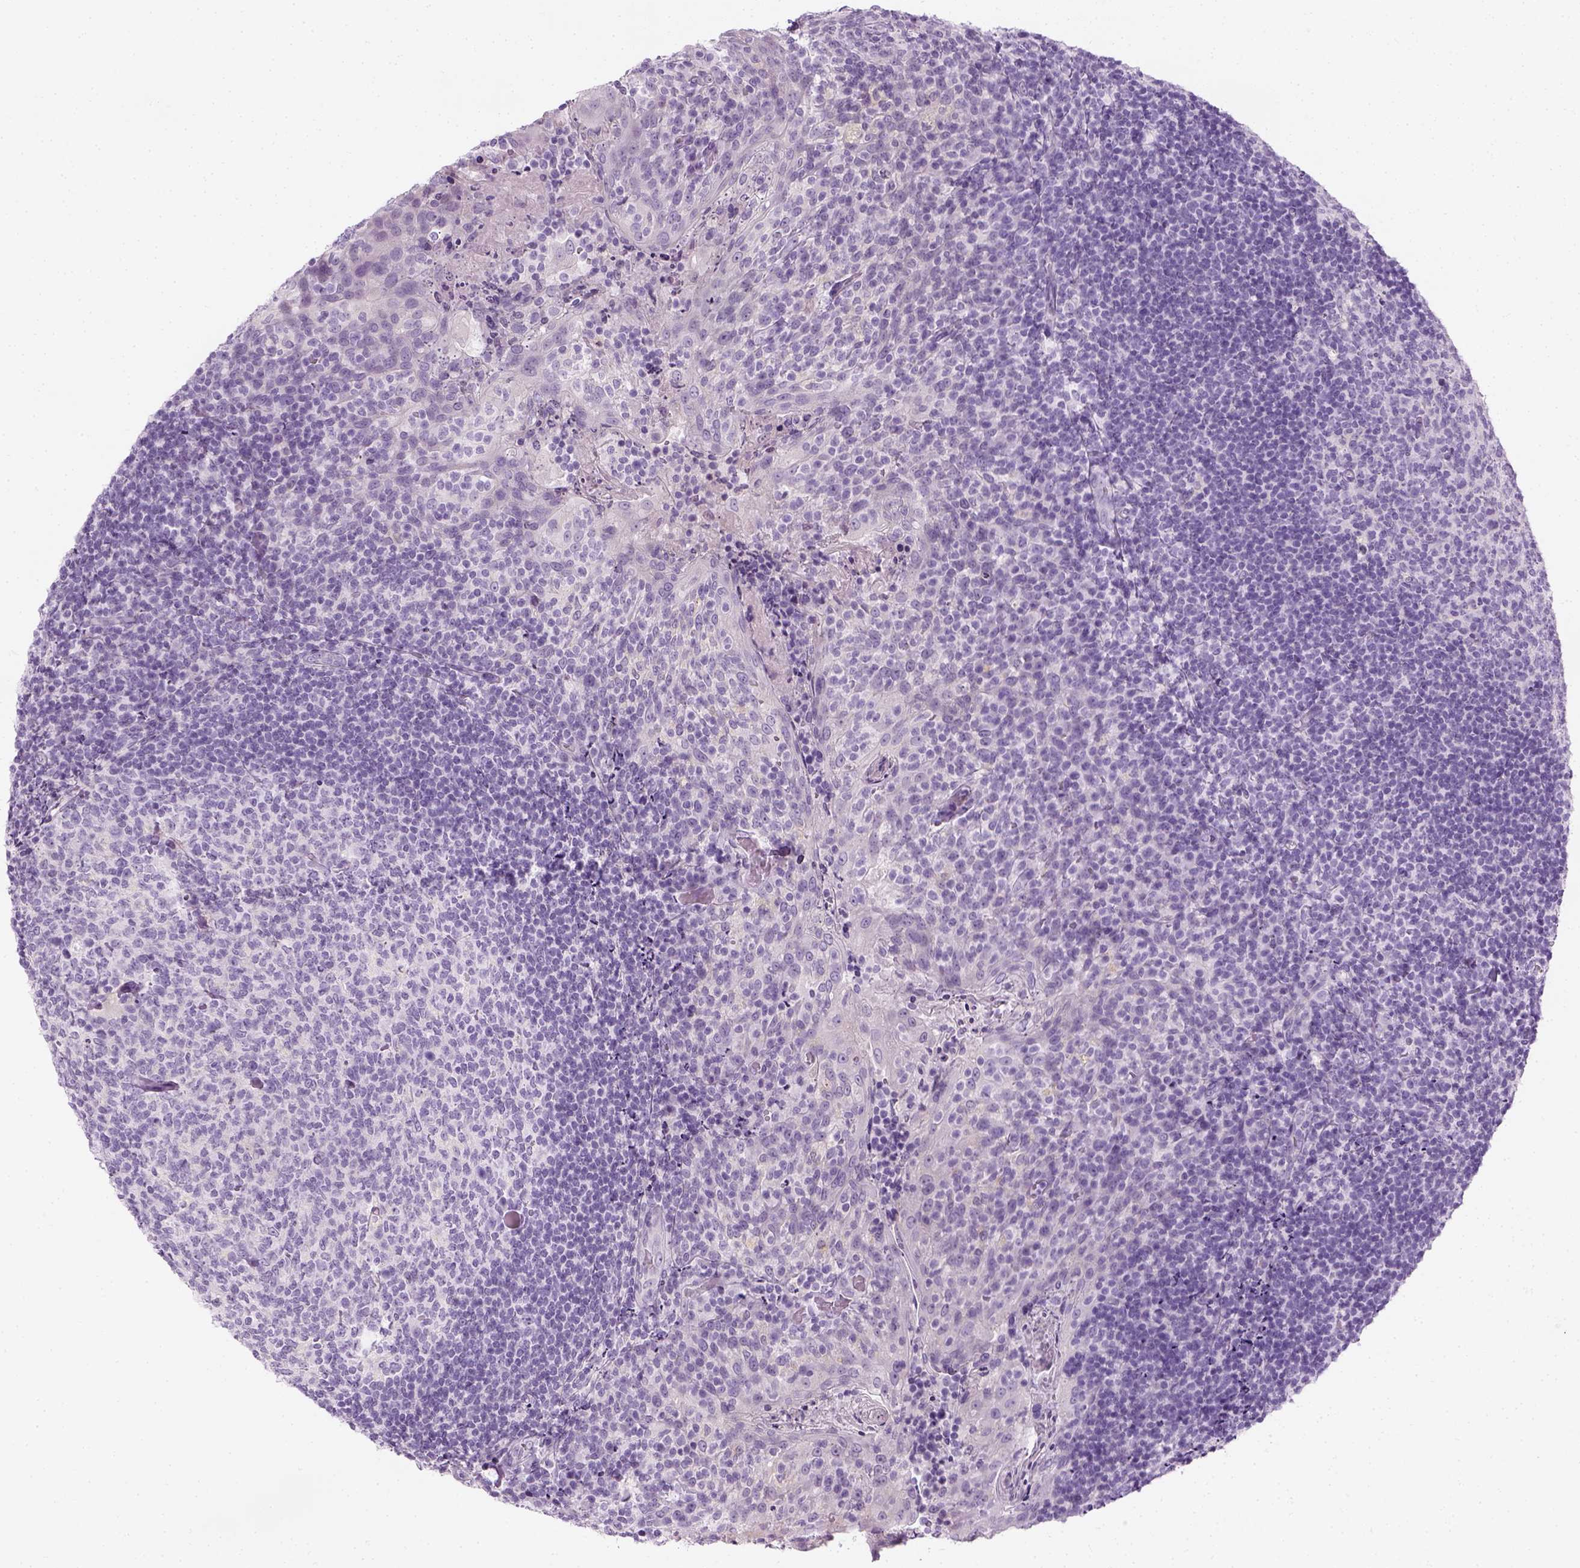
{"staining": {"intensity": "negative", "quantity": "none", "location": "none"}, "tissue": "tonsil", "cell_type": "Germinal center cells", "image_type": "normal", "snomed": [{"axis": "morphology", "description": "Normal tissue, NOS"}, {"axis": "topography", "description": "Tonsil"}], "caption": "Germinal center cells show no significant expression in normal tonsil. The staining is performed using DAB (3,3'-diaminobenzidine) brown chromogen with nuclei counter-stained in using hematoxylin.", "gene": "TH", "patient": {"sex": "female", "age": 10}}